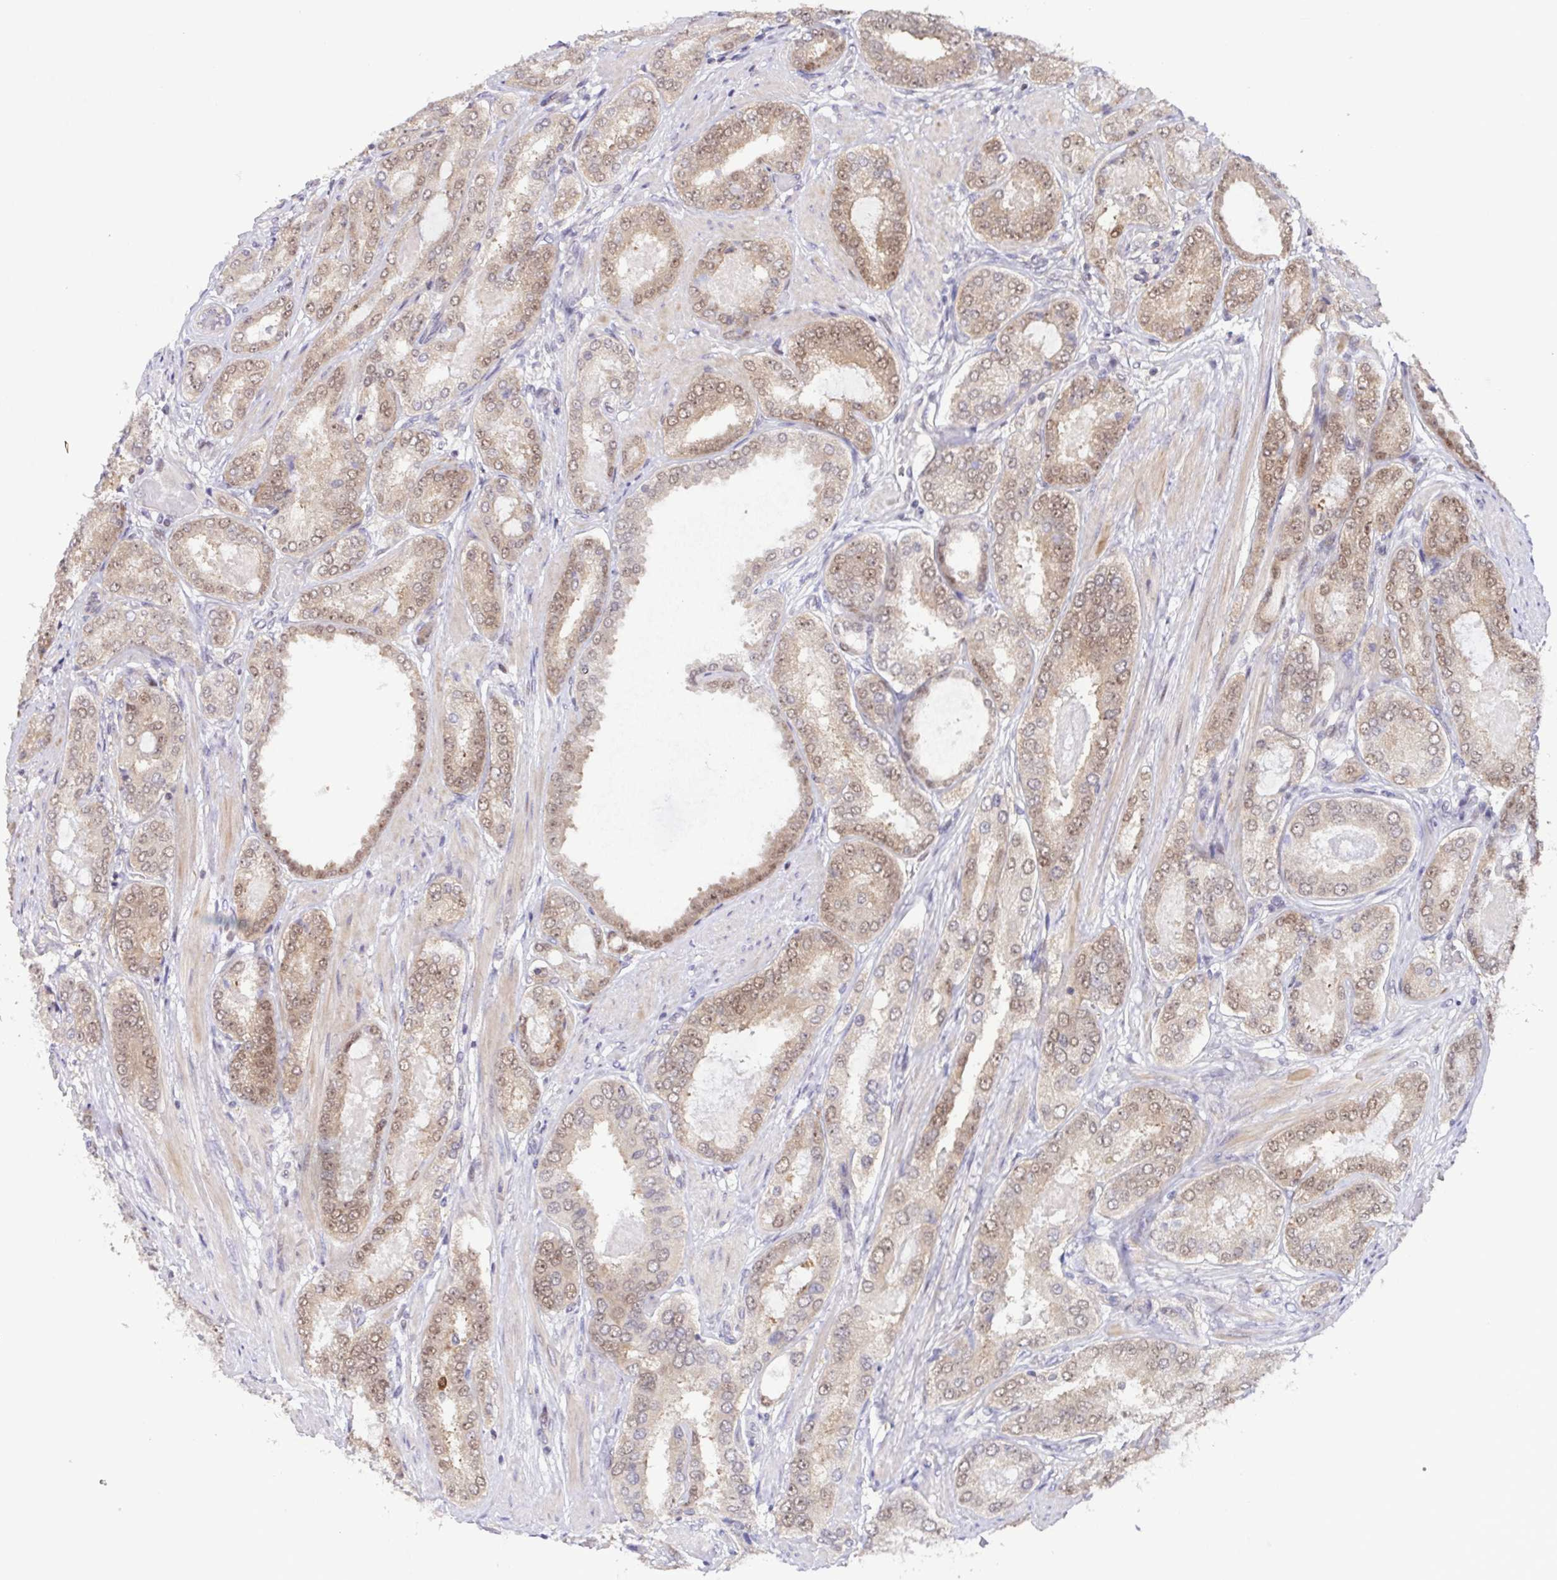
{"staining": {"intensity": "weak", "quantity": "25%-75%", "location": "cytoplasmic/membranous,nuclear"}, "tissue": "prostate cancer", "cell_type": "Tumor cells", "image_type": "cancer", "snomed": [{"axis": "morphology", "description": "Adenocarcinoma, High grade"}, {"axis": "topography", "description": "Prostate"}], "caption": "High-grade adenocarcinoma (prostate) stained with IHC reveals weak cytoplasmic/membranous and nuclear staining in approximately 25%-75% of tumor cells. Using DAB (3,3'-diaminobenzidine) (brown) and hematoxylin (blue) stains, captured at high magnification using brightfield microscopy.", "gene": "DNAJB1", "patient": {"sex": "male", "age": 63}}